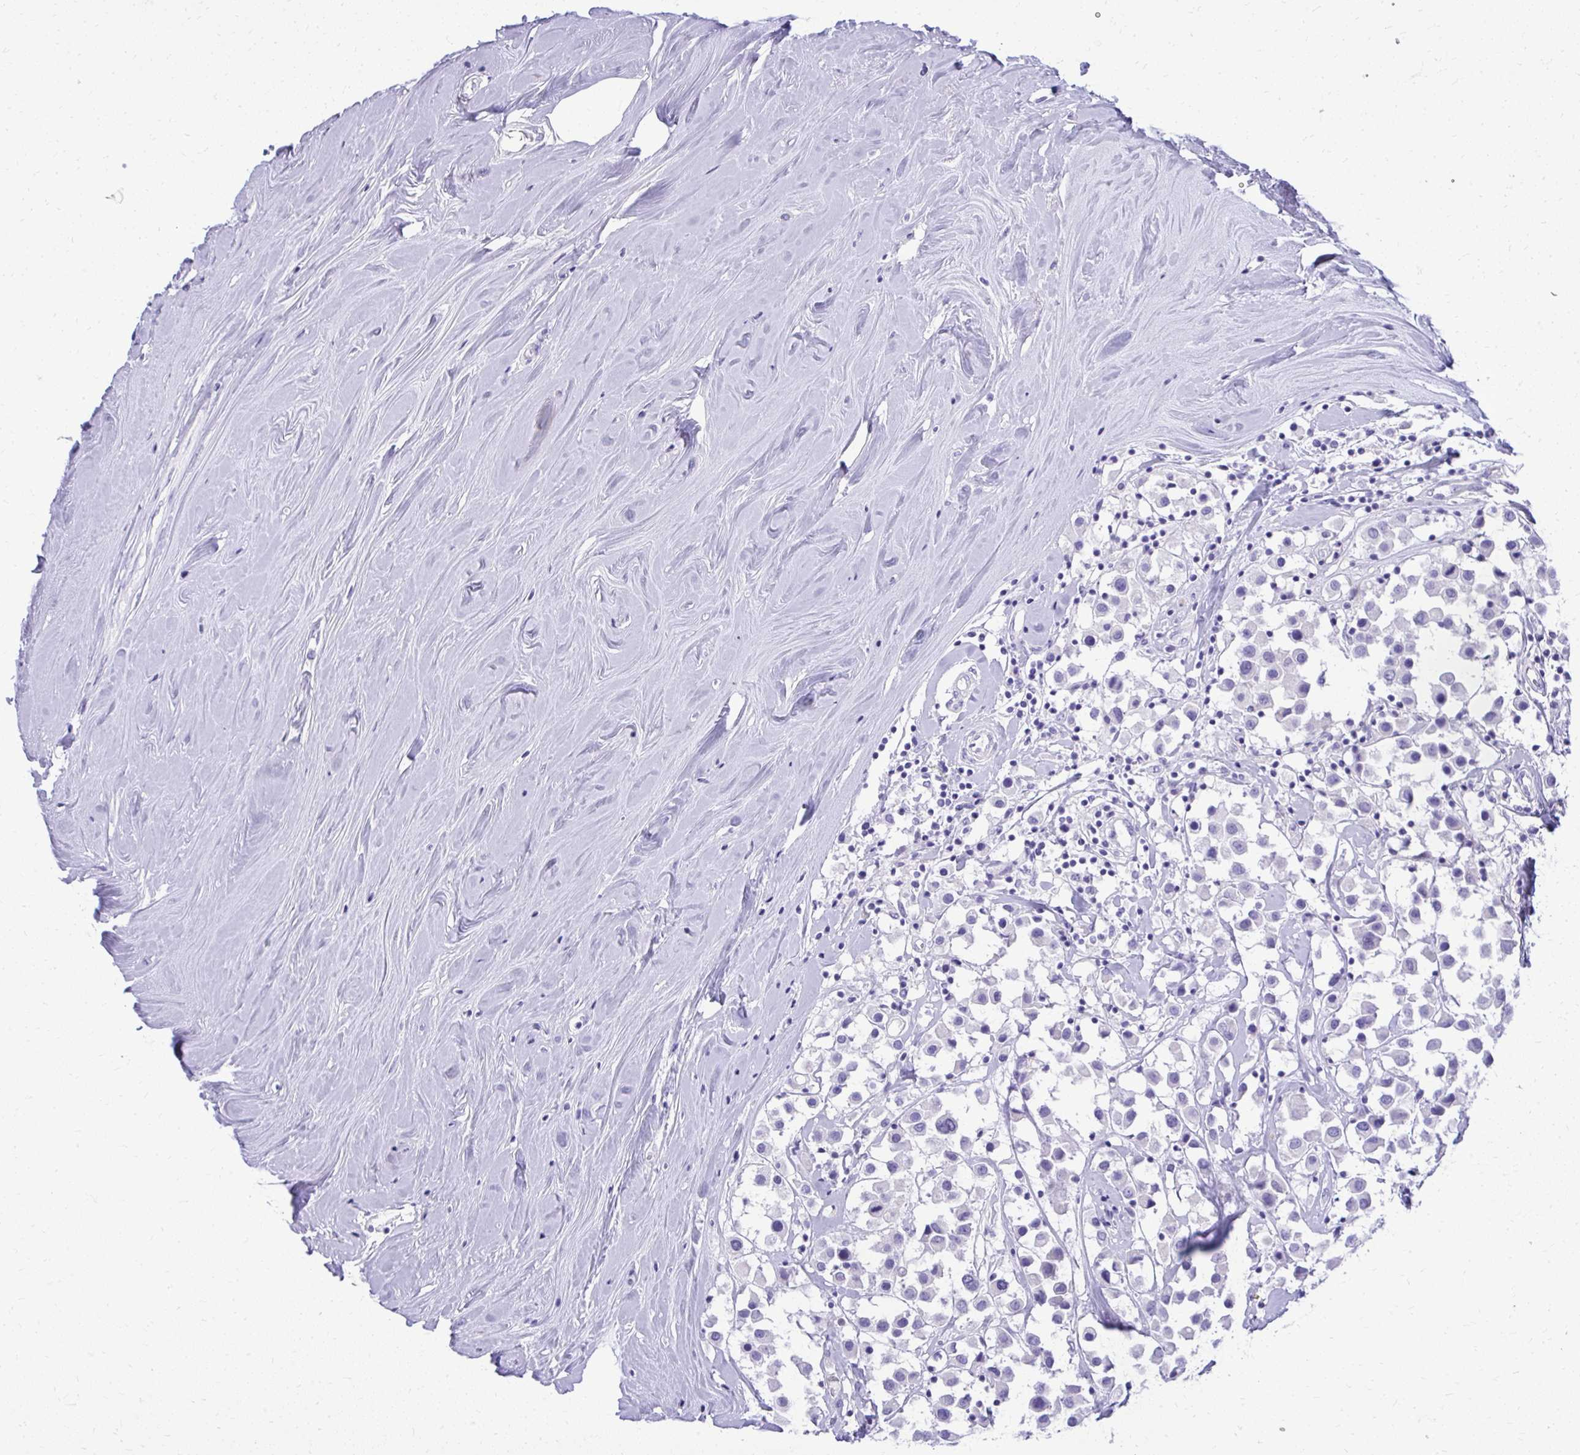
{"staining": {"intensity": "negative", "quantity": "none", "location": "none"}, "tissue": "breast cancer", "cell_type": "Tumor cells", "image_type": "cancer", "snomed": [{"axis": "morphology", "description": "Duct carcinoma"}, {"axis": "topography", "description": "Breast"}], "caption": "Tumor cells are negative for protein expression in human breast invasive ductal carcinoma.", "gene": "BCL6B", "patient": {"sex": "female", "age": 61}}